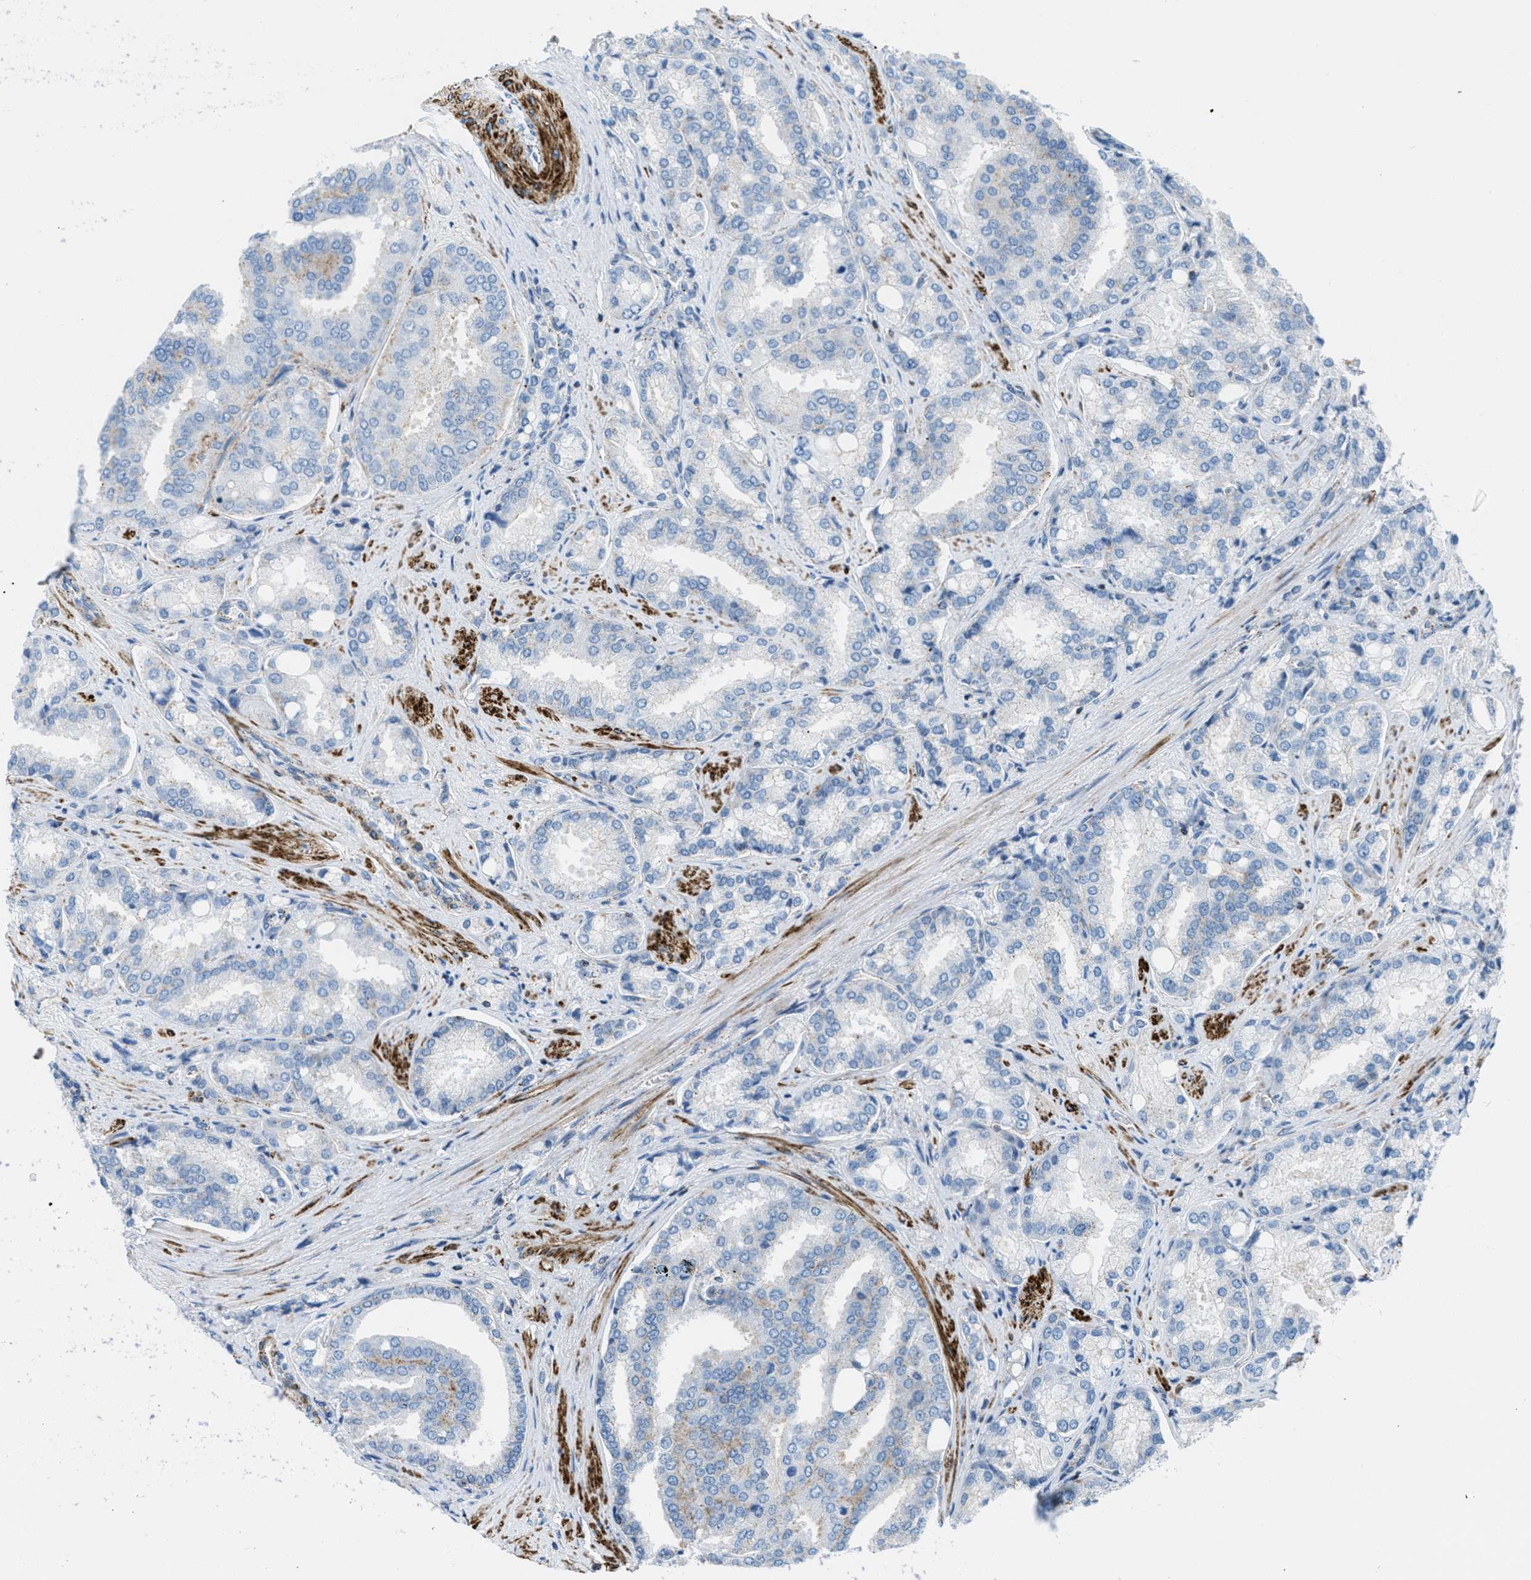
{"staining": {"intensity": "negative", "quantity": "none", "location": "none"}, "tissue": "prostate cancer", "cell_type": "Tumor cells", "image_type": "cancer", "snomed": [{"axis": "morphology", "description": "Adenocarcinoma, High grade"}, {"axis": "topography", "description": "Prostate"}], "caption": "Prostate adenocarcinoma (high-grade) was stained to show a protein in brown. There is no significant staining in tumor cells.", "gene": "MFSD13A", "patient": {"sex": "male", "age": 50}}